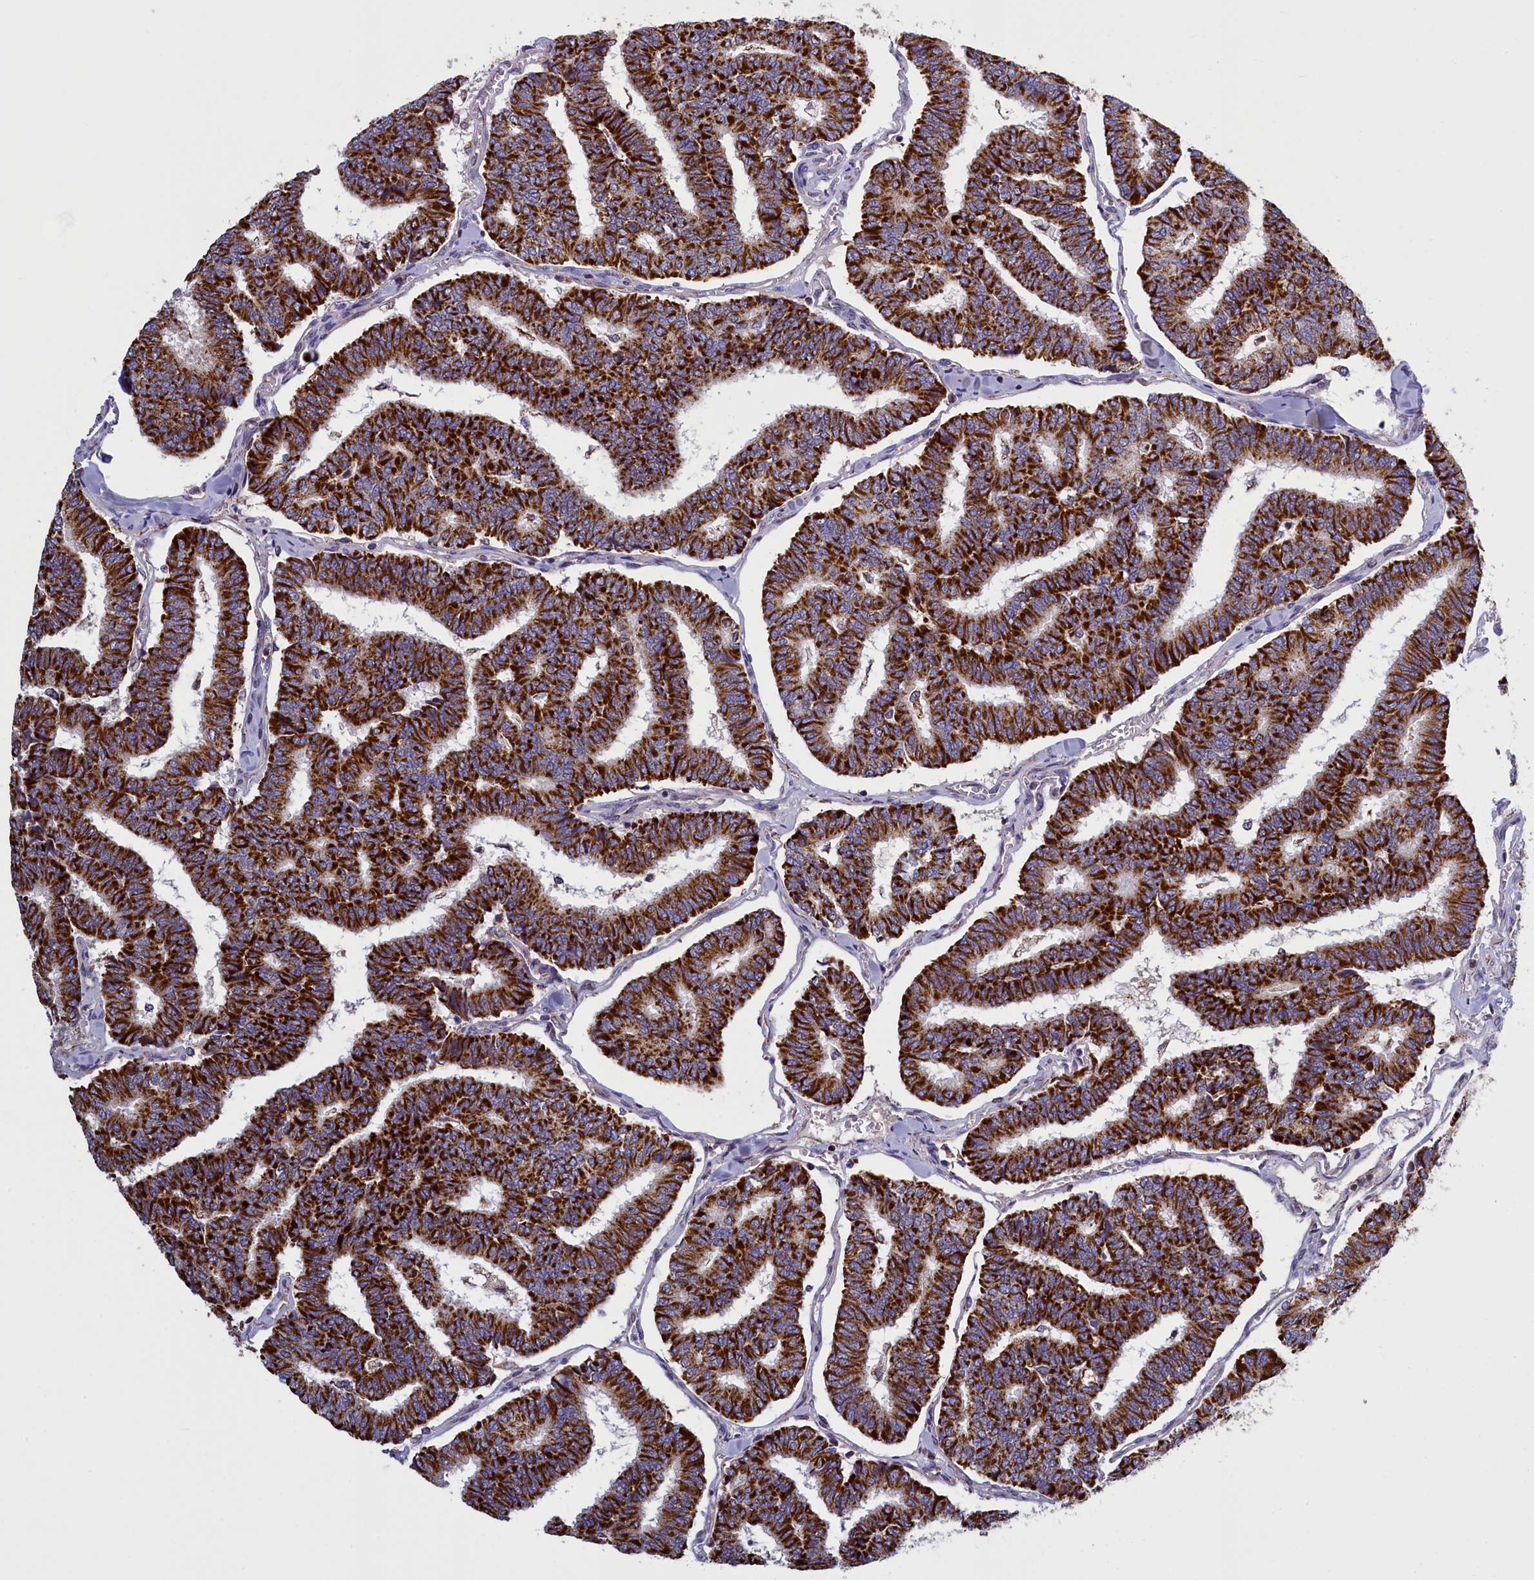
{"staining": {"intensity": "strong", "quantity": ">75%", "location": "cytoplasmic/membranous"}, "tissue": "thyroid cancer", "cell_type": "Tumor cells", "image_type": "cancer", "snomed": [{"axis": "morphology", "description": "Papillary adenocarcinoma, NOS"}, {"axis": "topography", "description": "Thyroid gland"}], "caption": "A high-resolution histopathology image shows immunohistochemistry staining of papillary adenocarcinoma (thyroid), which exhibits strong cytoplasmic/membranous staining in about >75% of tumor cells.", "gene": "IFT122", "patient": {"sex": "female", "age": 35}}